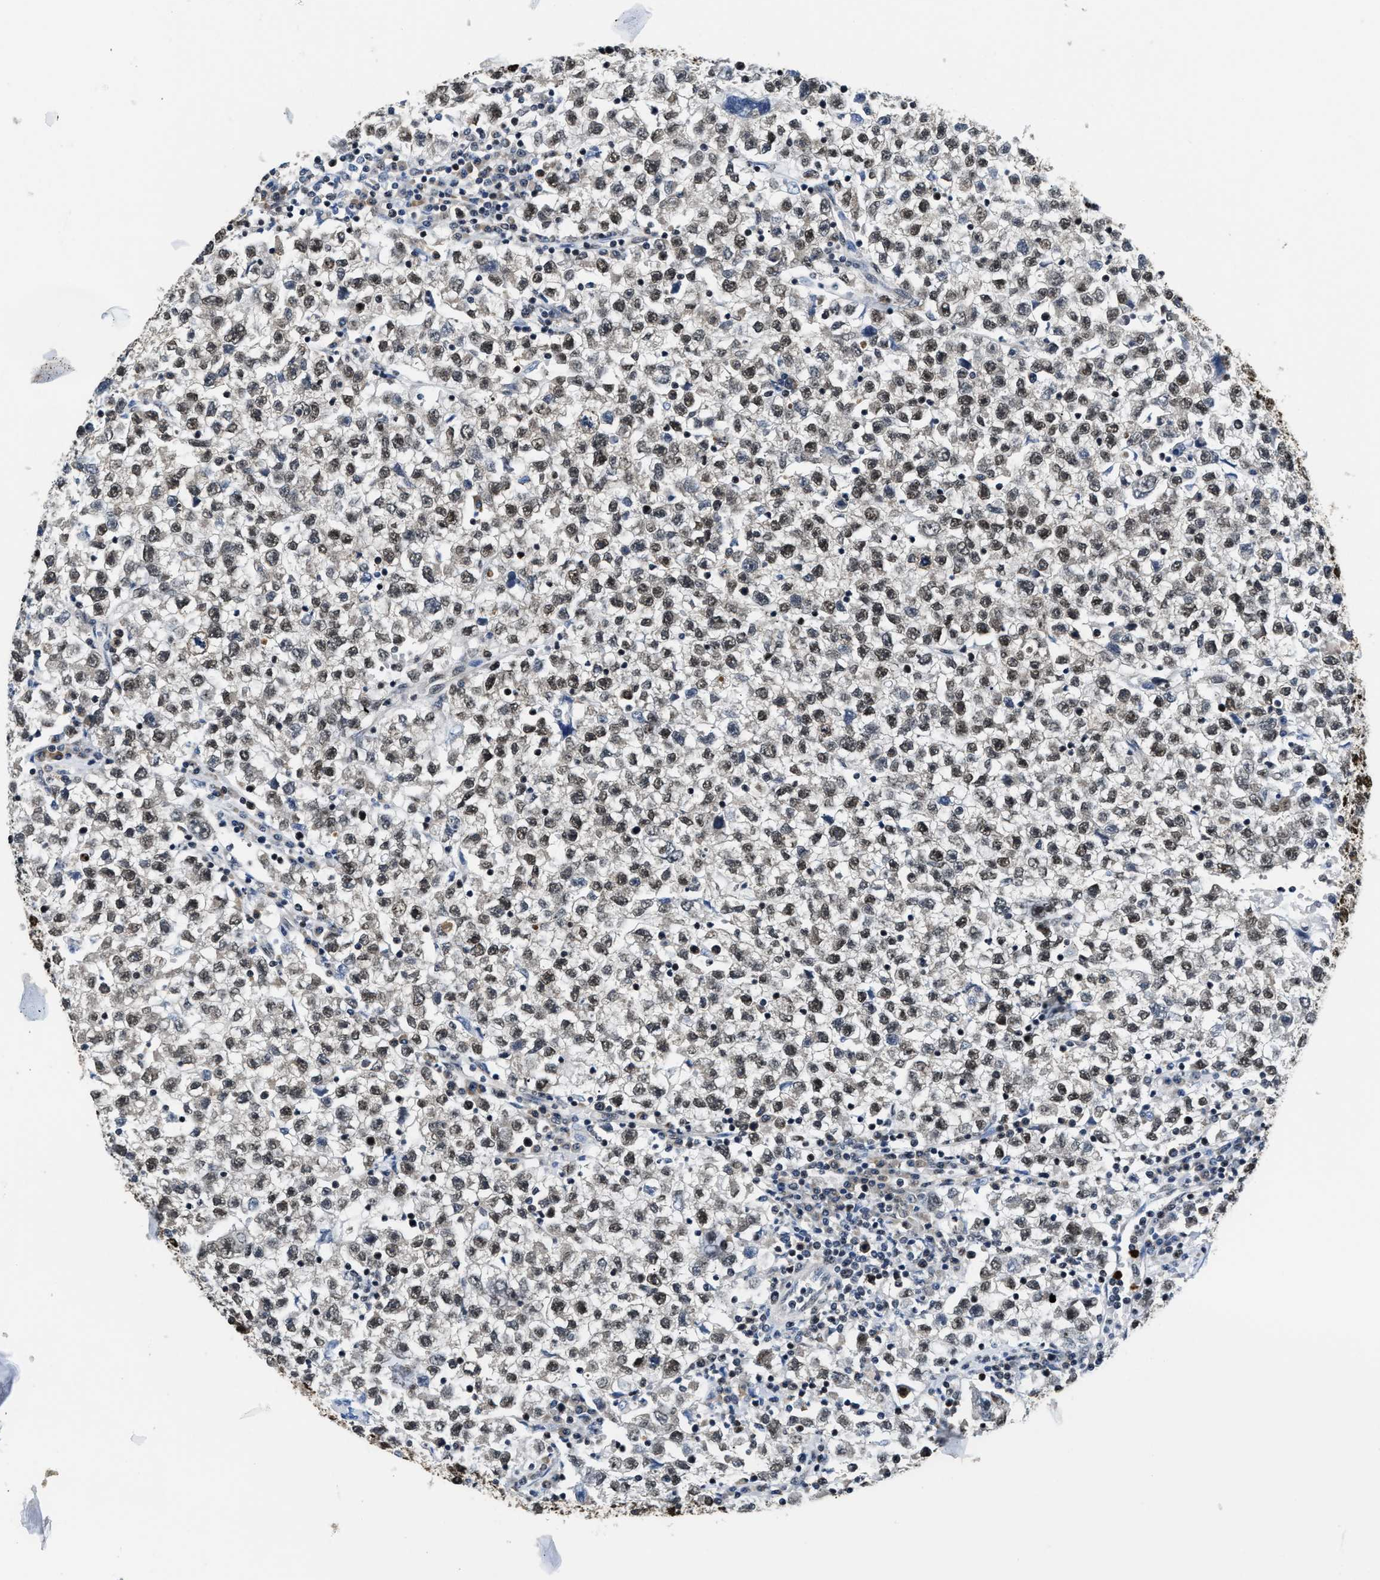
{"staining": {"intensity": "weak", "quantity": ">75%", "location": "nuclear"}, "tissue": "testis cancer", "cell_type": "Tumor cells", "image_type": "cancer", "snomed": [{"axis": "morphology", "description": "Seminoma, NOS"}, {"axis": "topography", "description": "Testis"}], "caption": "Immunohistochemical staining of testis cancer (seminoma) displays low levels of weak nuclear protein positivity in approximately >75% of tumor cells.", "gene": "CCNDBP1", "patient": {"sex": "male", "age": 22}}